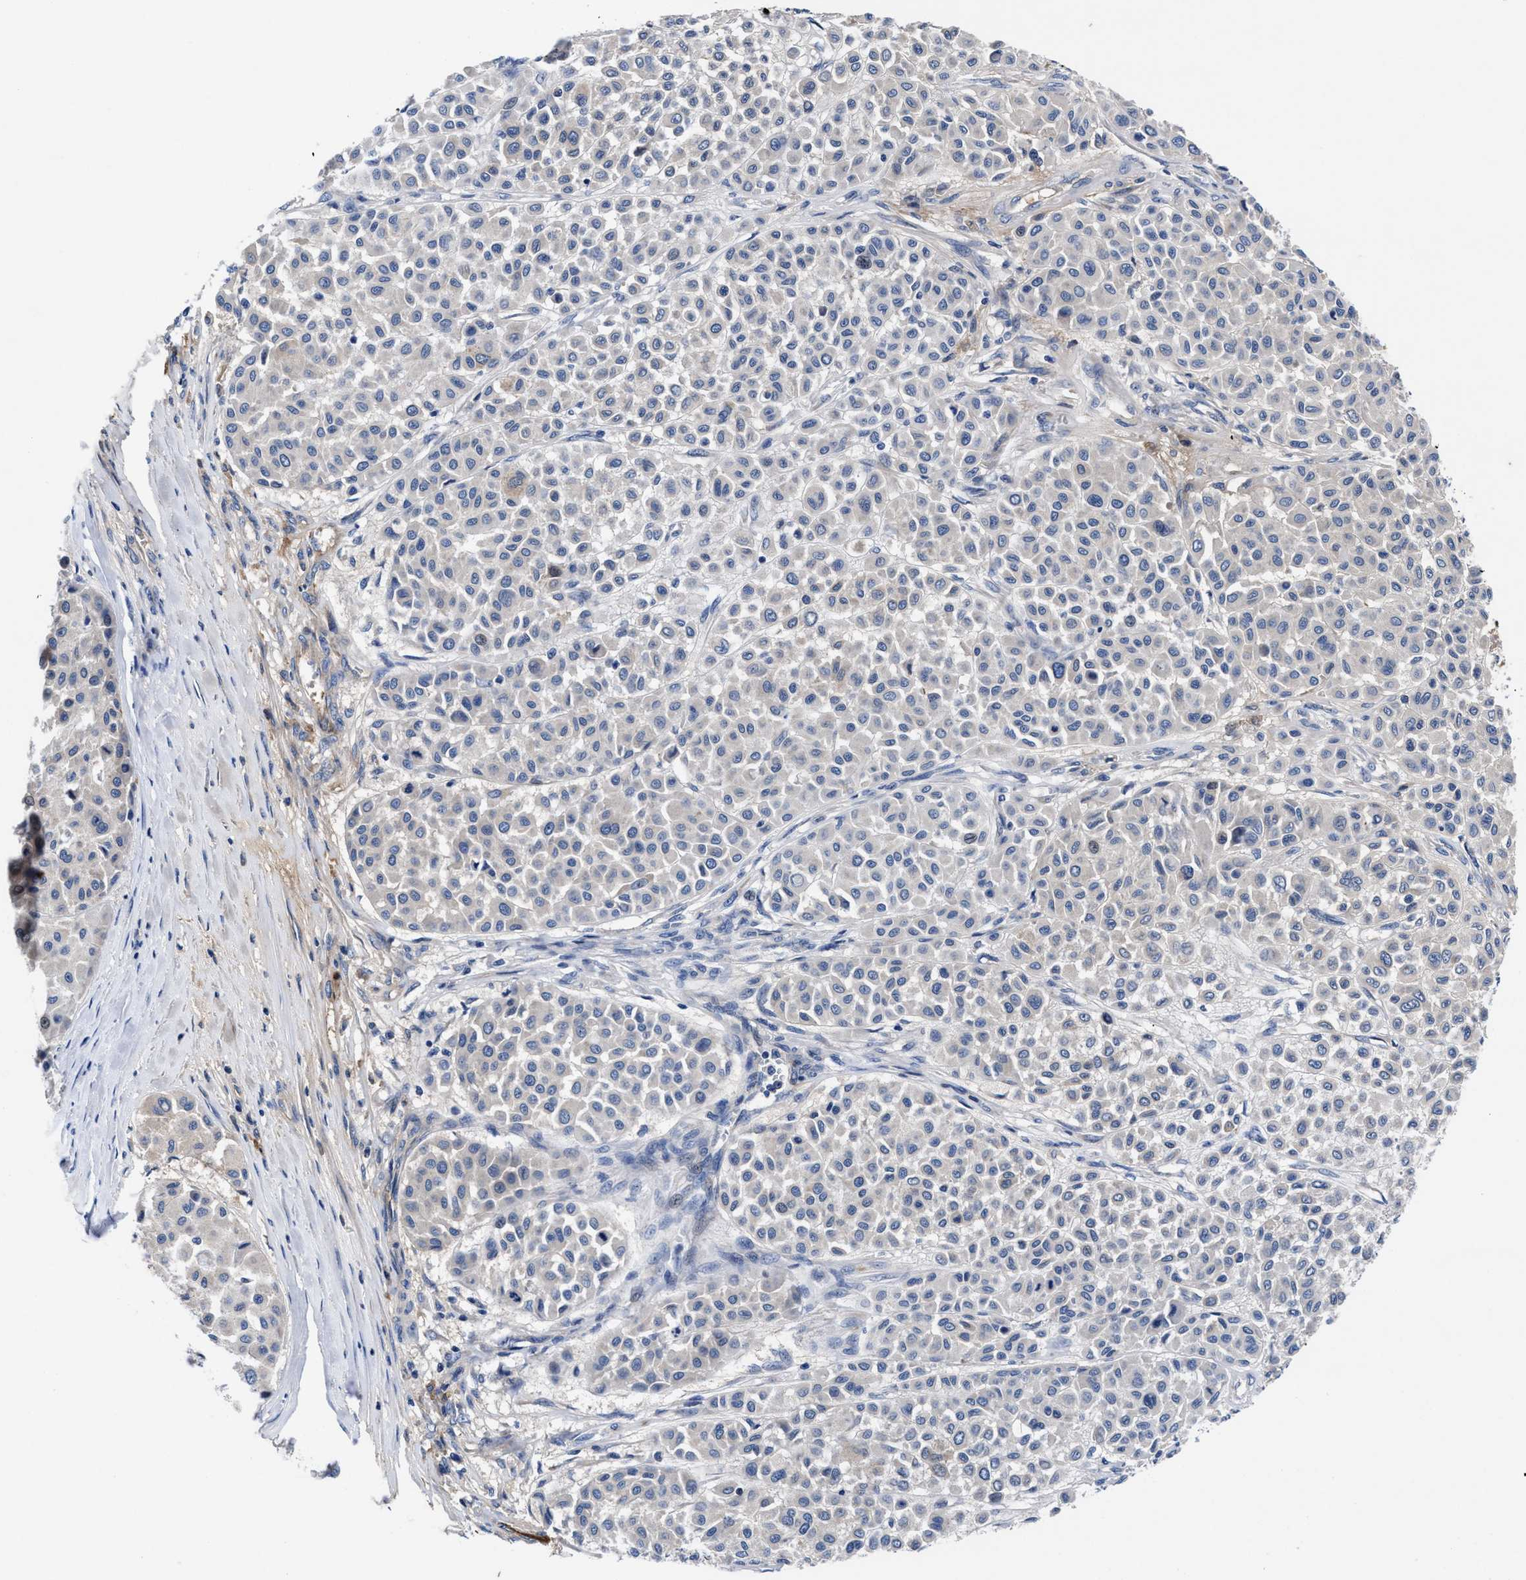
{"staining": {"intensity": "negative", "quantity": "none", "location": "none"}, "tissue": "melanoma", "cell_type": "Tumor cells", "image_type": "cancer", "snomed": [{"axis": "morphology", "description": "Malignant melanoma, Metastatic site"}, {"axis": "topography", "description": "Soft tissue"}], "caption": "This is an immunohistochemistry image of human malignant melanoma (metastatic site). There is no staining in tumor cells.", "gene": "DHRS13", "patient": {"sex": "male", "age": 41}}